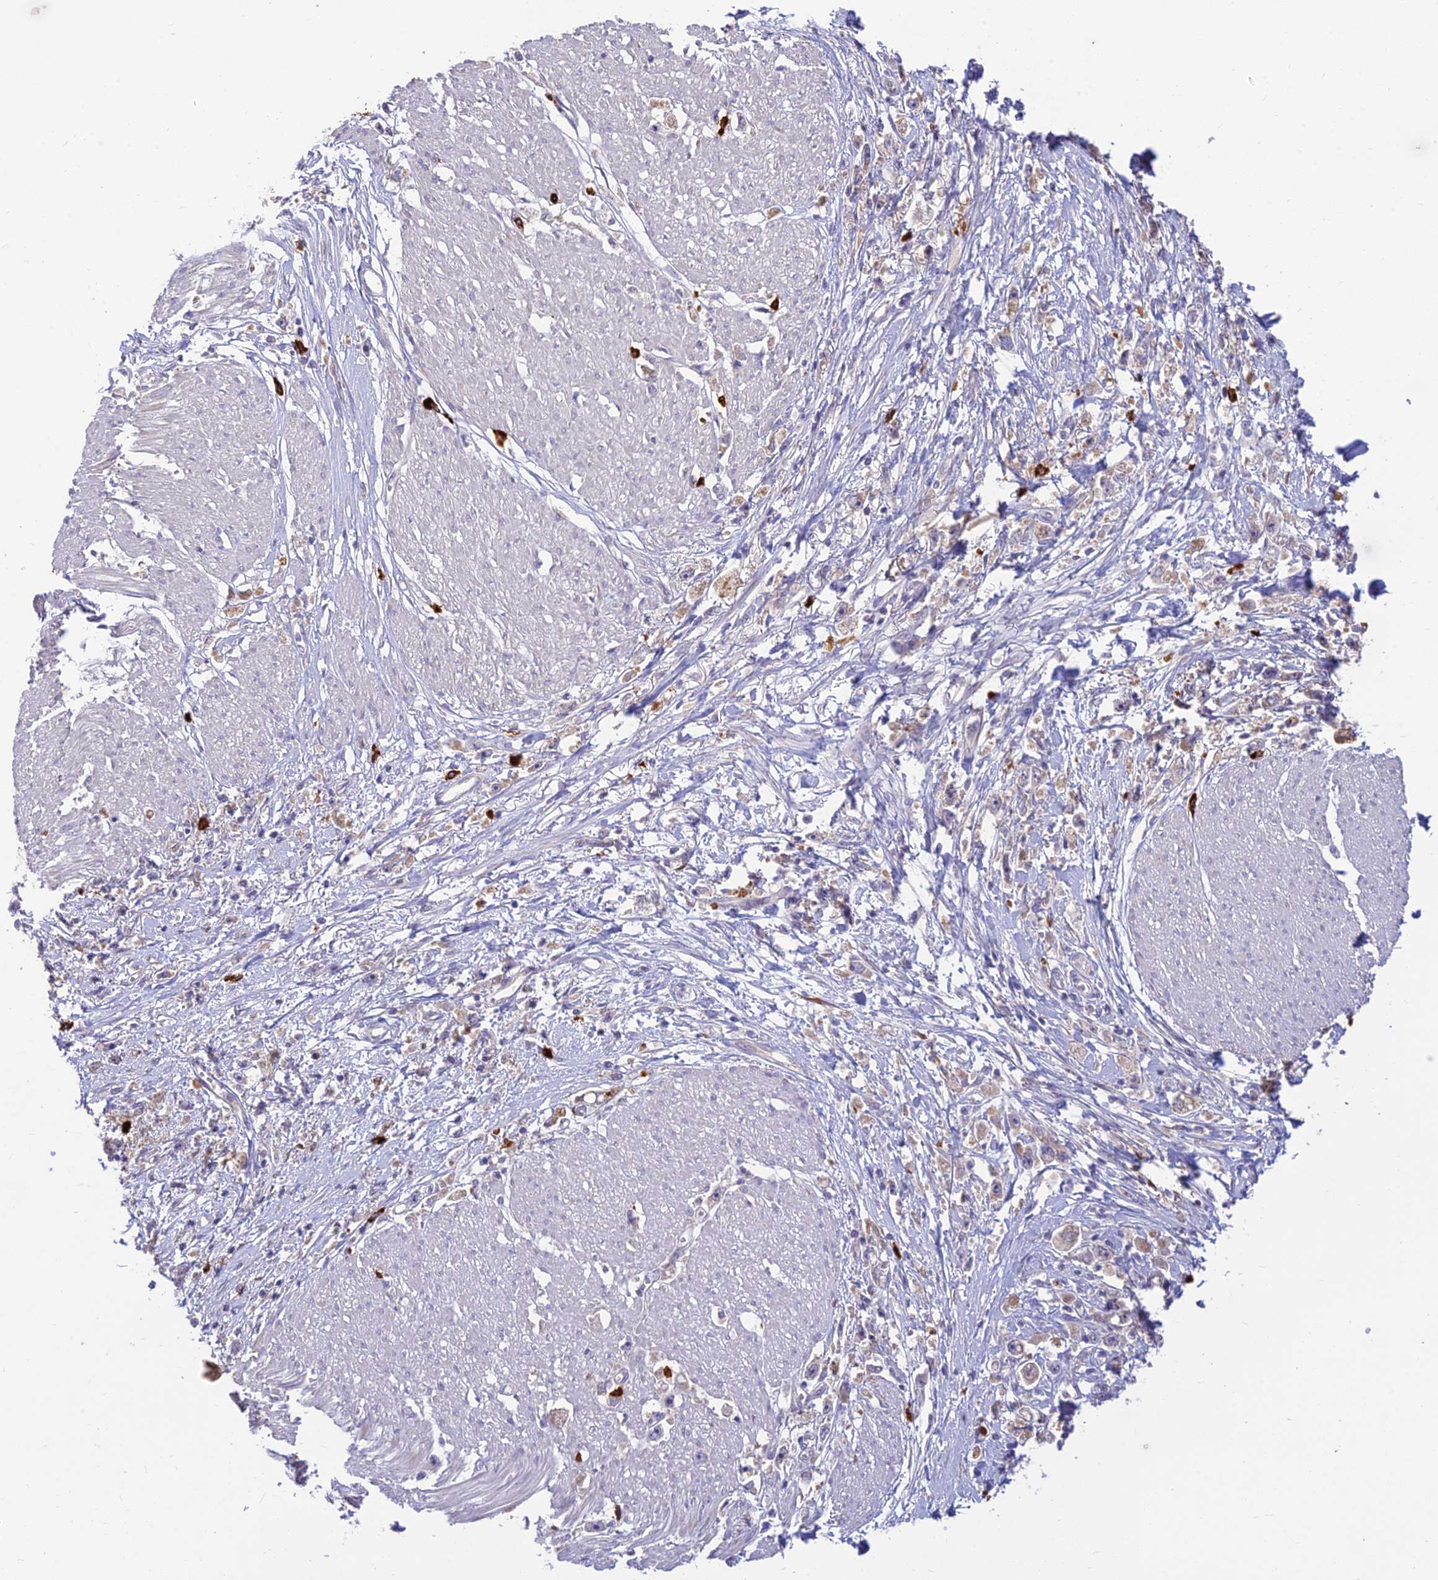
{"staining": {"intensity": "negative", "quantity": "none", "location": "none"}, "tissue": "stomach cancer", "cell_type": "Tumor cells", "image_type": "cancer", "snomed": [{"axis": "morphology", "description": "Adenocarcinoma, NOS"}, {"axis": "topography", "description": "Stomach"}], "caption": "High magnification brightfield microscopy of stomach cancer (adenocarcinoma) stained with DAB (3,3'-diaminobenzidine) (brown) and counterstained with hematoxylin (blue): tumor cells show no significant staining.", "gene": "ASPDH", "patient": {"sex": "female", "age": 59}}